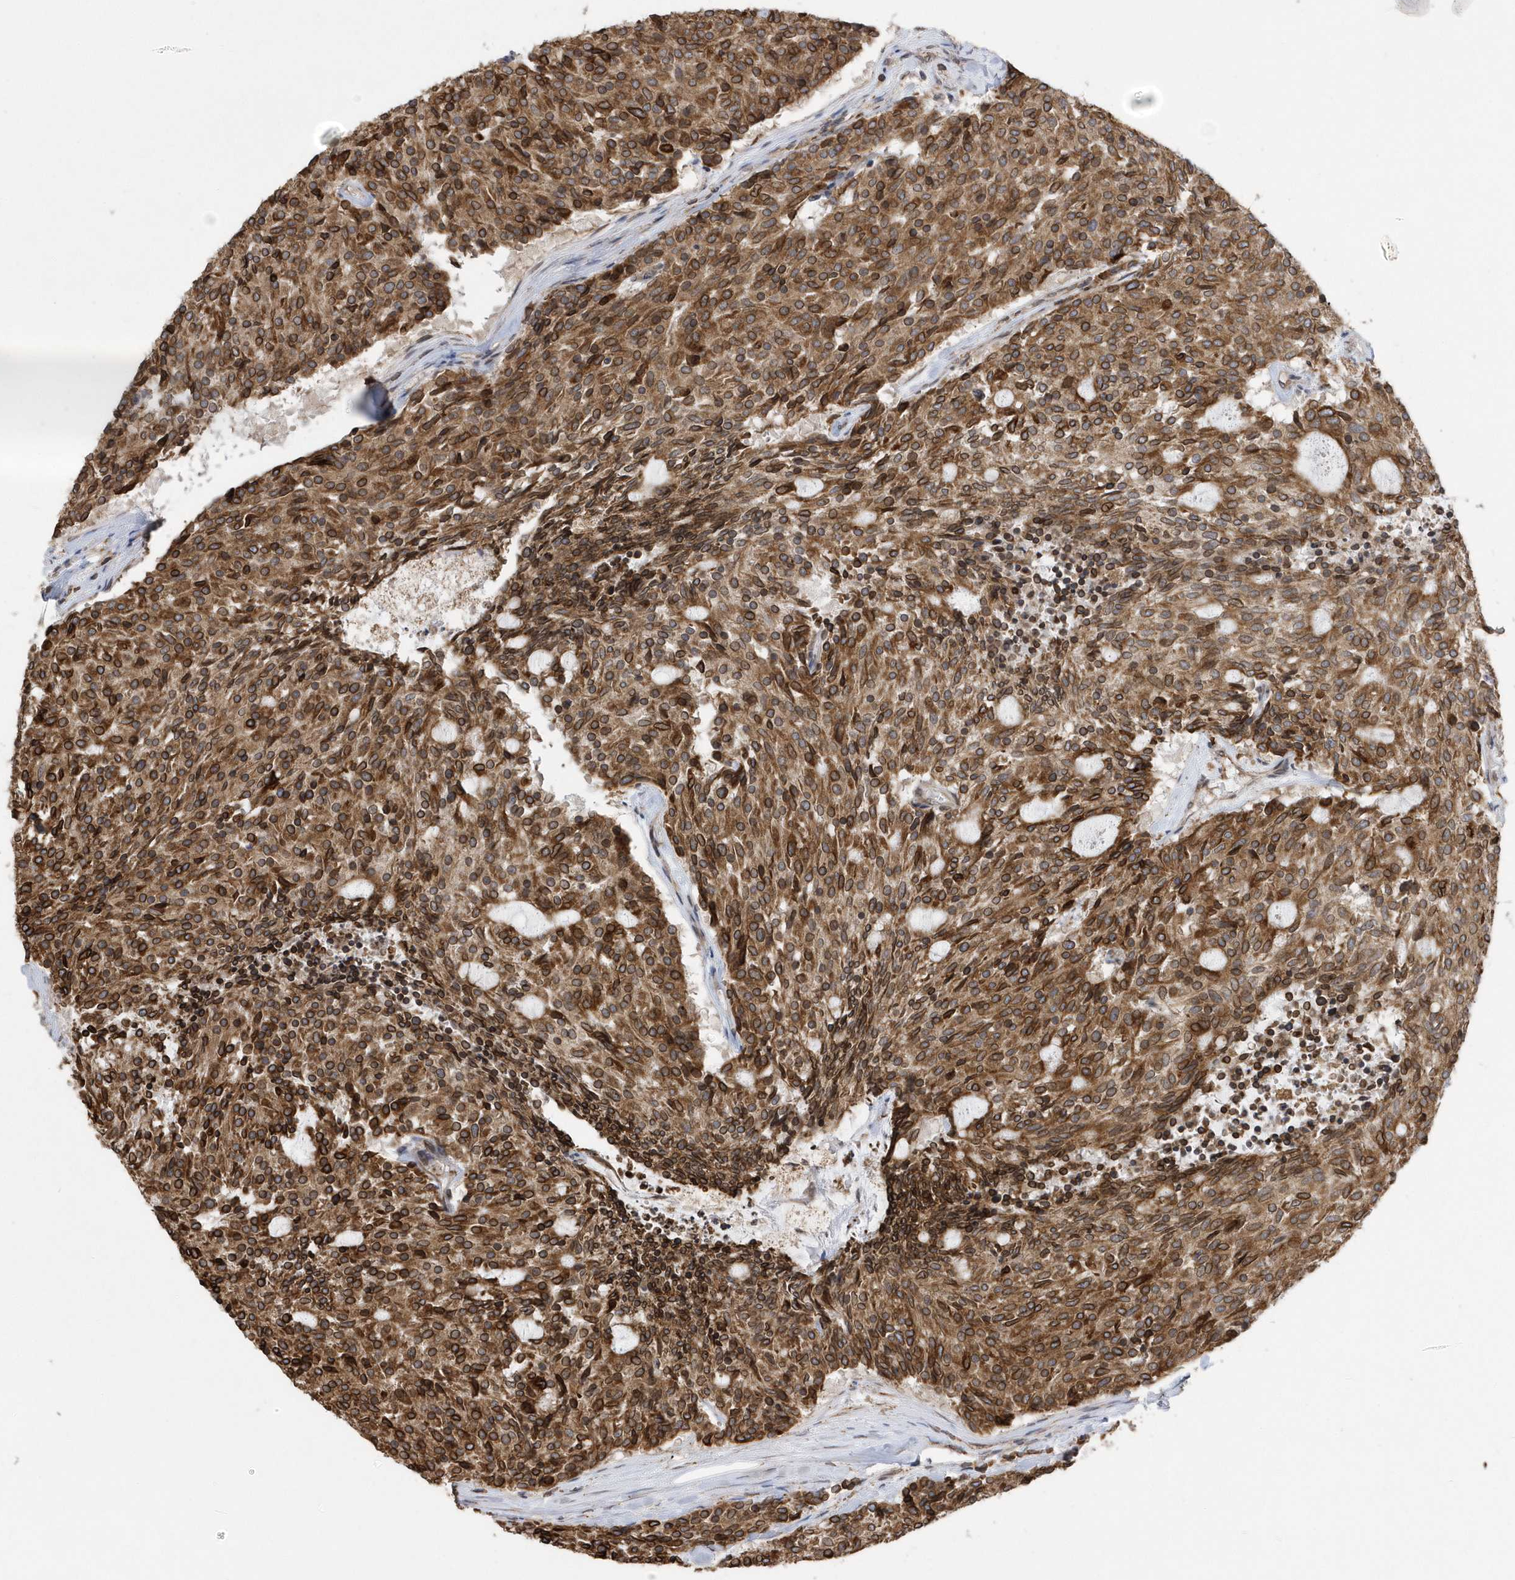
{"staining": {"intensity": "strong", "quantity": ">75%", "location": "cytoplasmic/membranous"}, "tissue": "carcinoid", "cell_type": "Tumor cells", "image_type": "cancer", "snomed": [{"axis": "morphology", "description": "Carcinoid, malignant, NOS"}, {"axis": "topography", "description": "Pancreas"}], "caption": "Immunohistochemical staining of human carcinoid demonstrates high levels of strong cytoplasmic/membranous protein positivity in approximately >75% of tumor cells.", "gene": "VAMP7", "patient": {"sex": "female", "age": 54}}